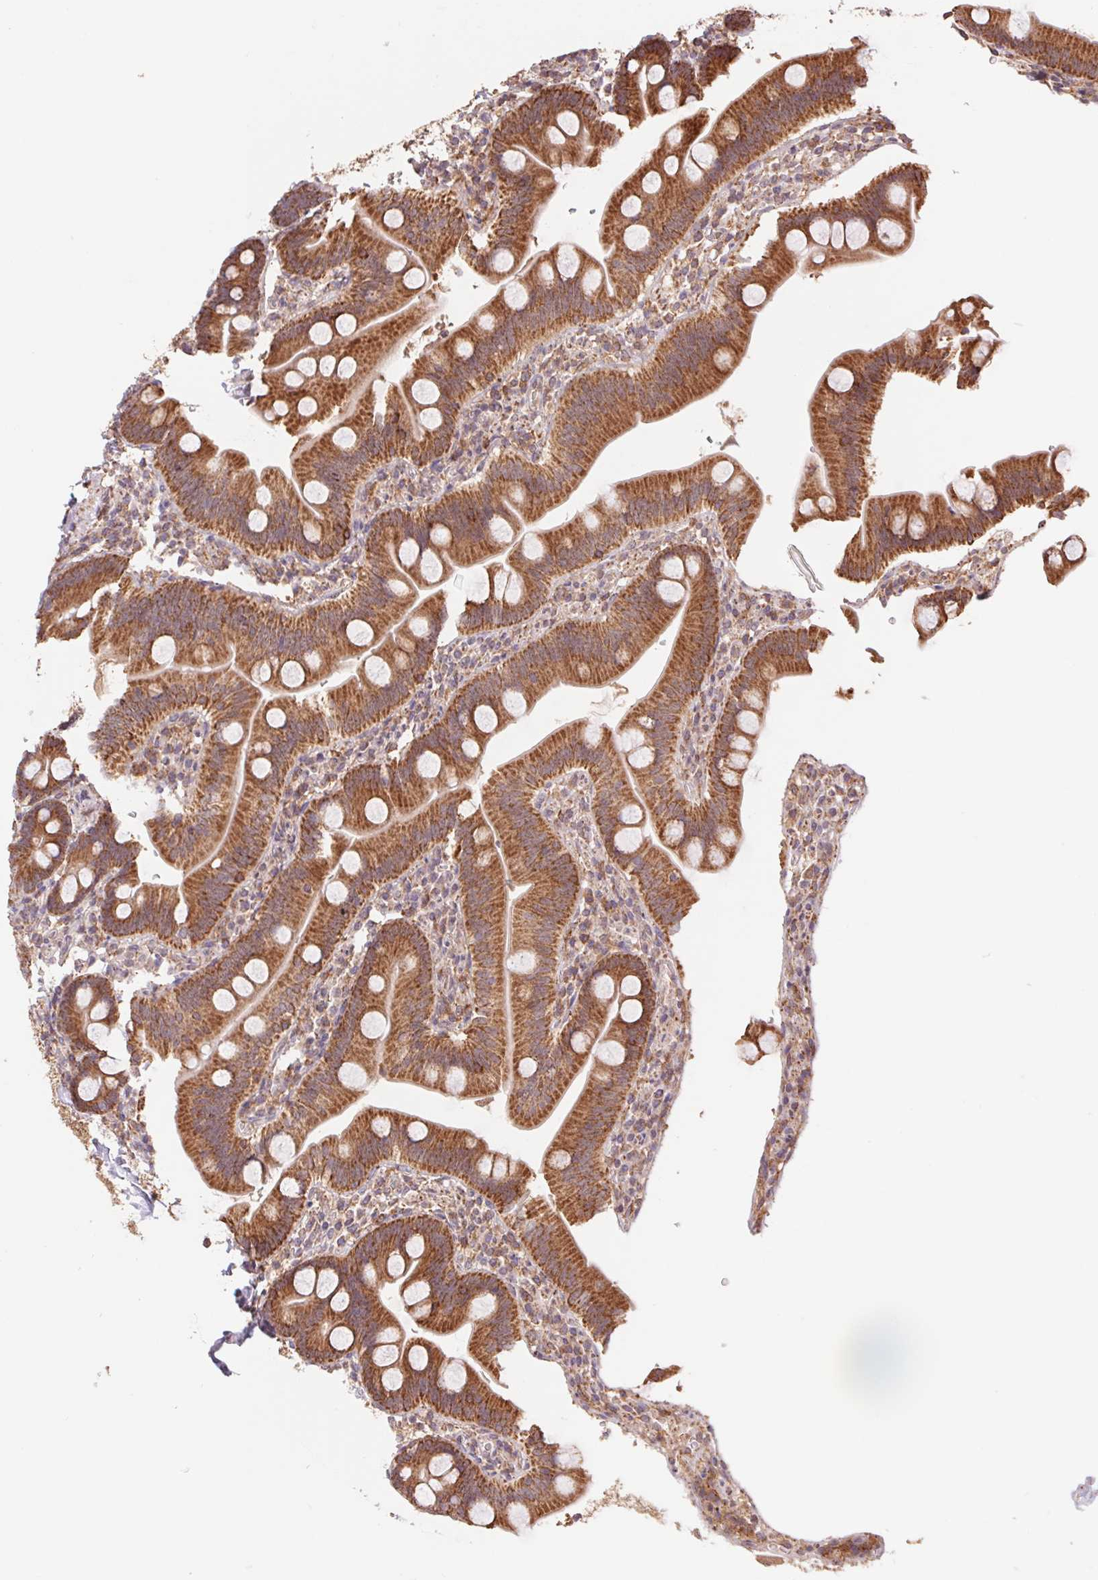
{"staining": {"intensity": "strong", "quantity": ">75%", "location": "cytoplasmic/membranous"}, "tissue": "duodenum", "cell_type": "Glandular cells", "image_type": "normal", "snomed": [{"axis": "morphology", "description": "Normal tissue, NOS"}, {"axis": "topography", "description": "Pancreas"}, {"axis": "topography", "description": "Duodenum"}], "caption": "An image showing strong cytoplasmic/membranous expression in about >75% of glandular cells in unremarkable duodenum, as visualized by brown immunohistochemical staining.", "gene": "URM1", "patient": {"sex": "male", "age": 59}}